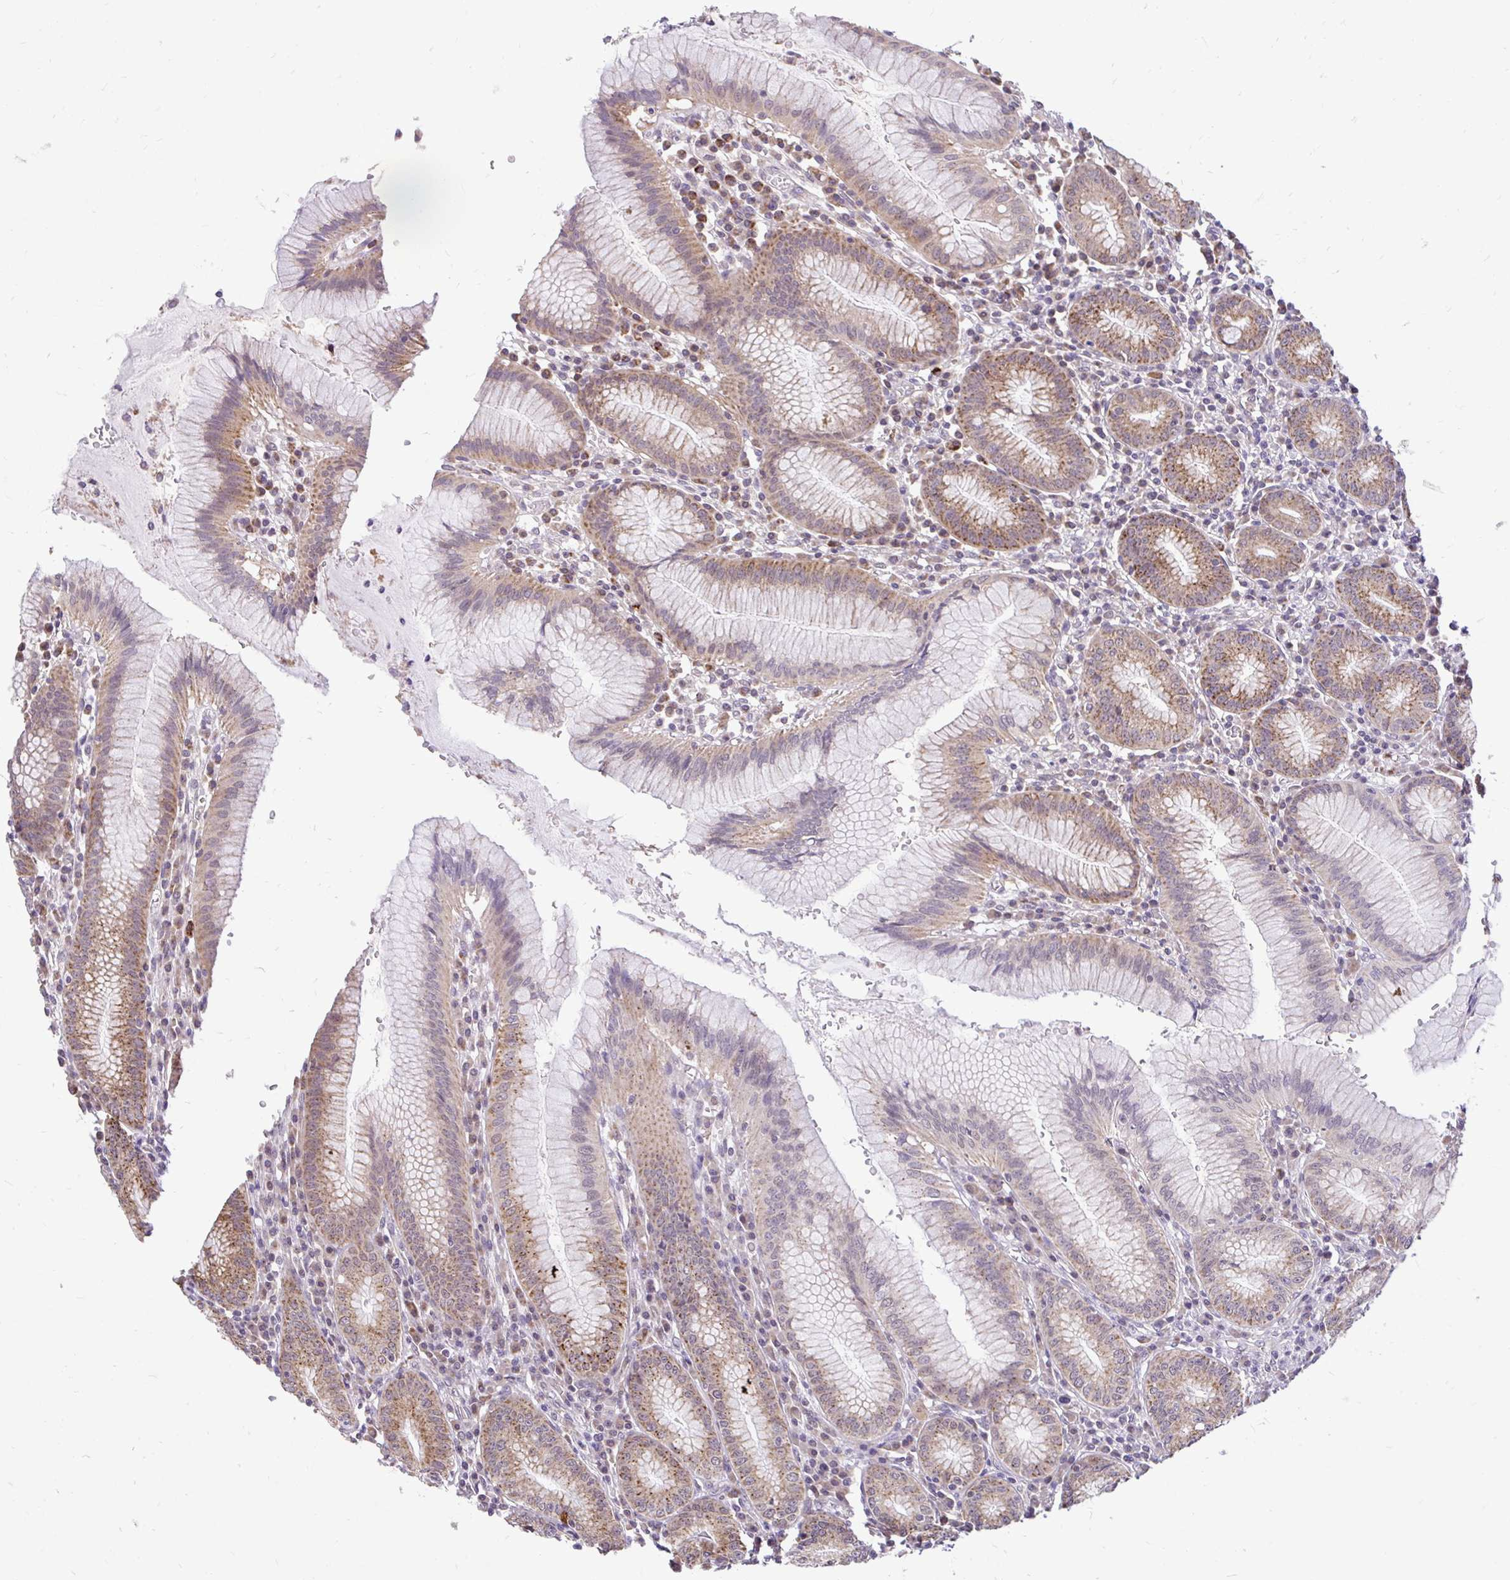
{"staining": {"intensity": "moderate", "quantity": ">75%", "location": "cytoplasmic/membranous"}, "tissue": "stomach", "cell_type": "Glandular cells", "image_type": "normal", "snomed": [{"axis": "morphology", "description": "Normal tissue, NOS"}, {"axis": "topography", "description": "Stomach"}], "caption": "Immunohistochemical staining of benign human stomach shows >75% levels of moderate cytoplasmic/membranous protein positivity in approximately >75% of glandular cells.", "gene": "PYCR2", "patient": {"sex": "male", "age": 55}}